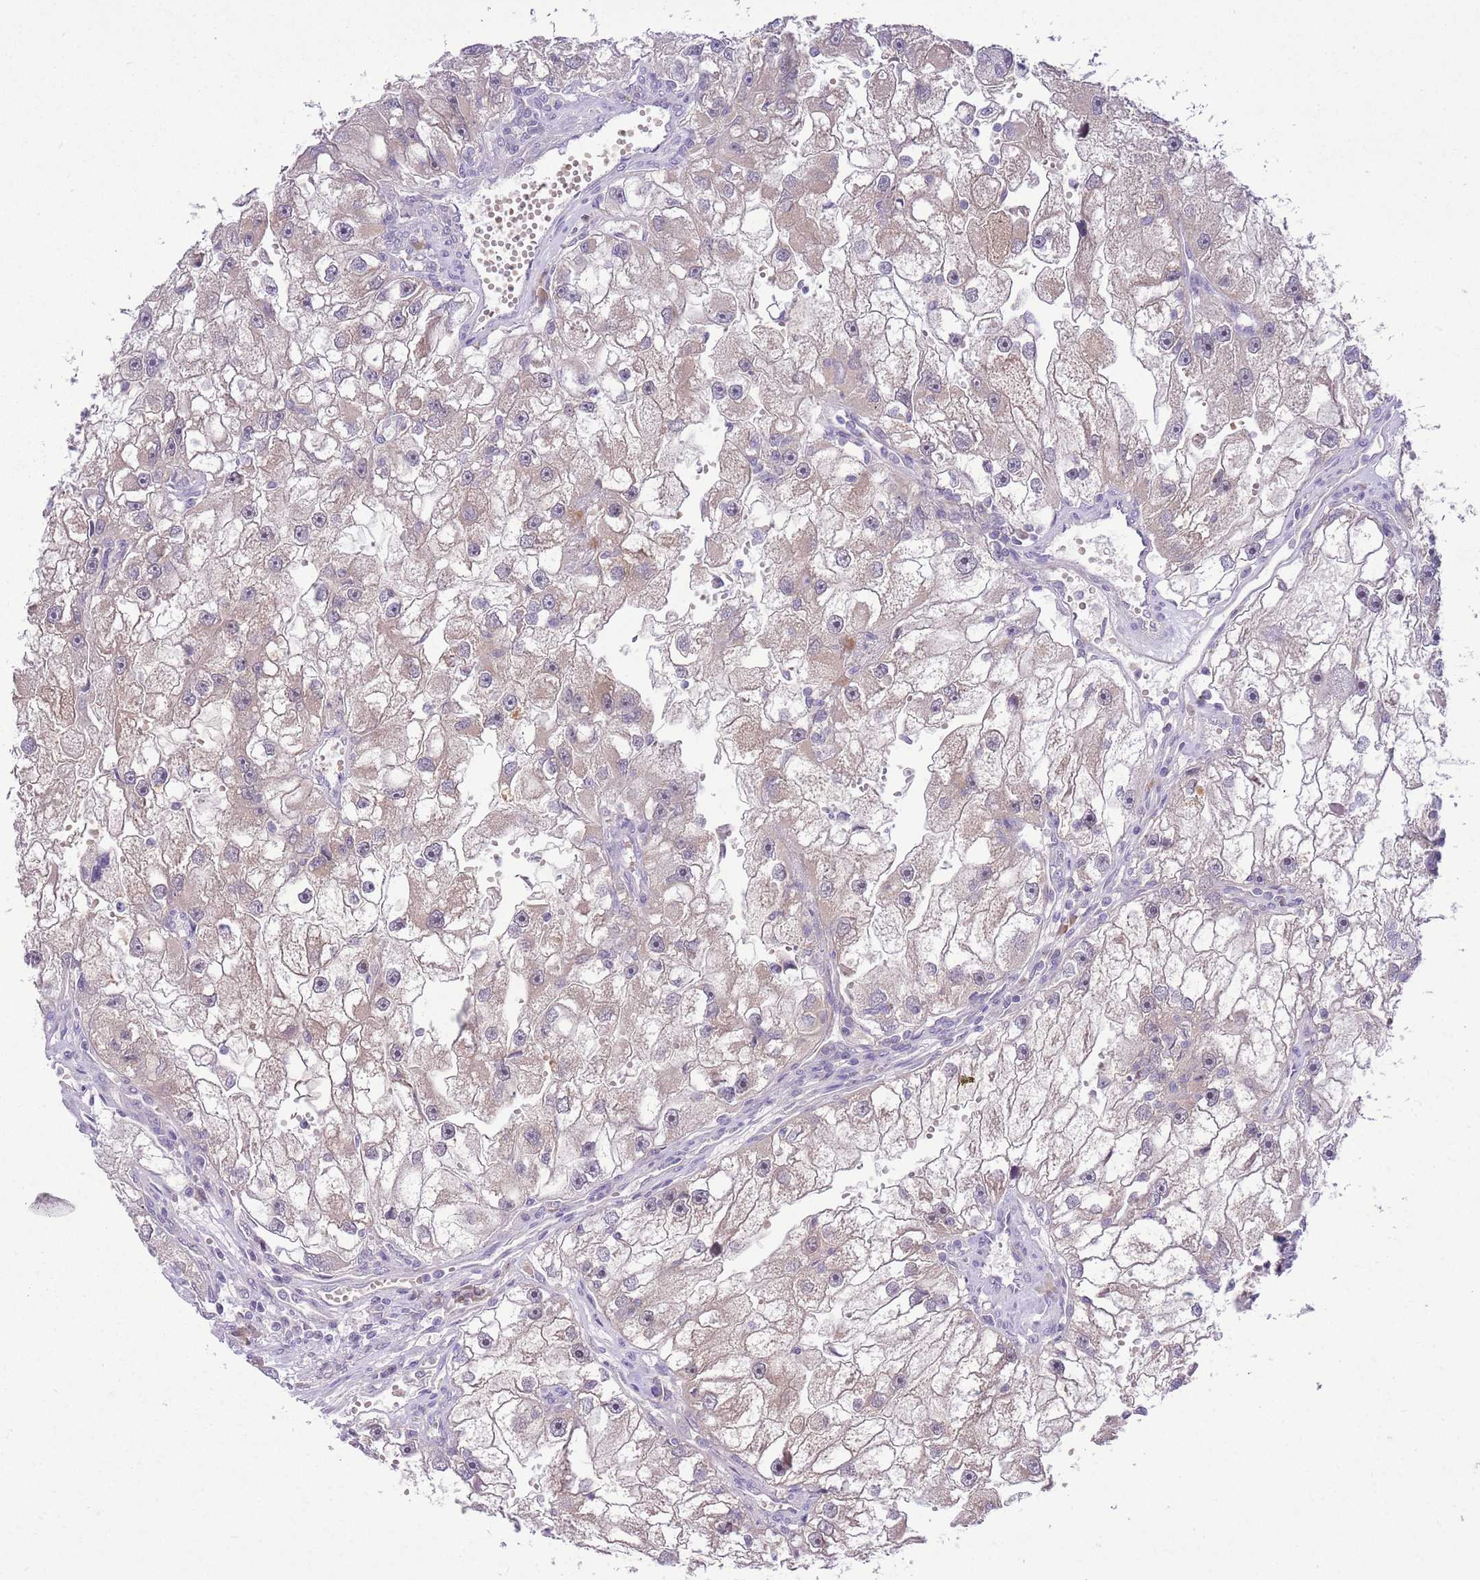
{"staining": {"intensity": "weak", "quantity": "<25%", "location": "cytoplasmic/membranous"}, "tissue": "renal cancer", "cell_type": "Tumor cells", "image_type": "cancer", "snomed": [{"axis": "morphology", "description": "Adenocarcinoma, NOS"}, {"axis": "topography", "description": "Kidney"}], "caption": "IHC micrograph of human renal cancer stained for a protein (brown), which reveals no positivity in tumor cells. The staining is performed using DAB (3,3'-diaminobenzidine) brown chromogen with nuclei counter-stained in using hematoxylin.", "gene": "GALK2", "patient": {"sex": "male", "age": 63}}